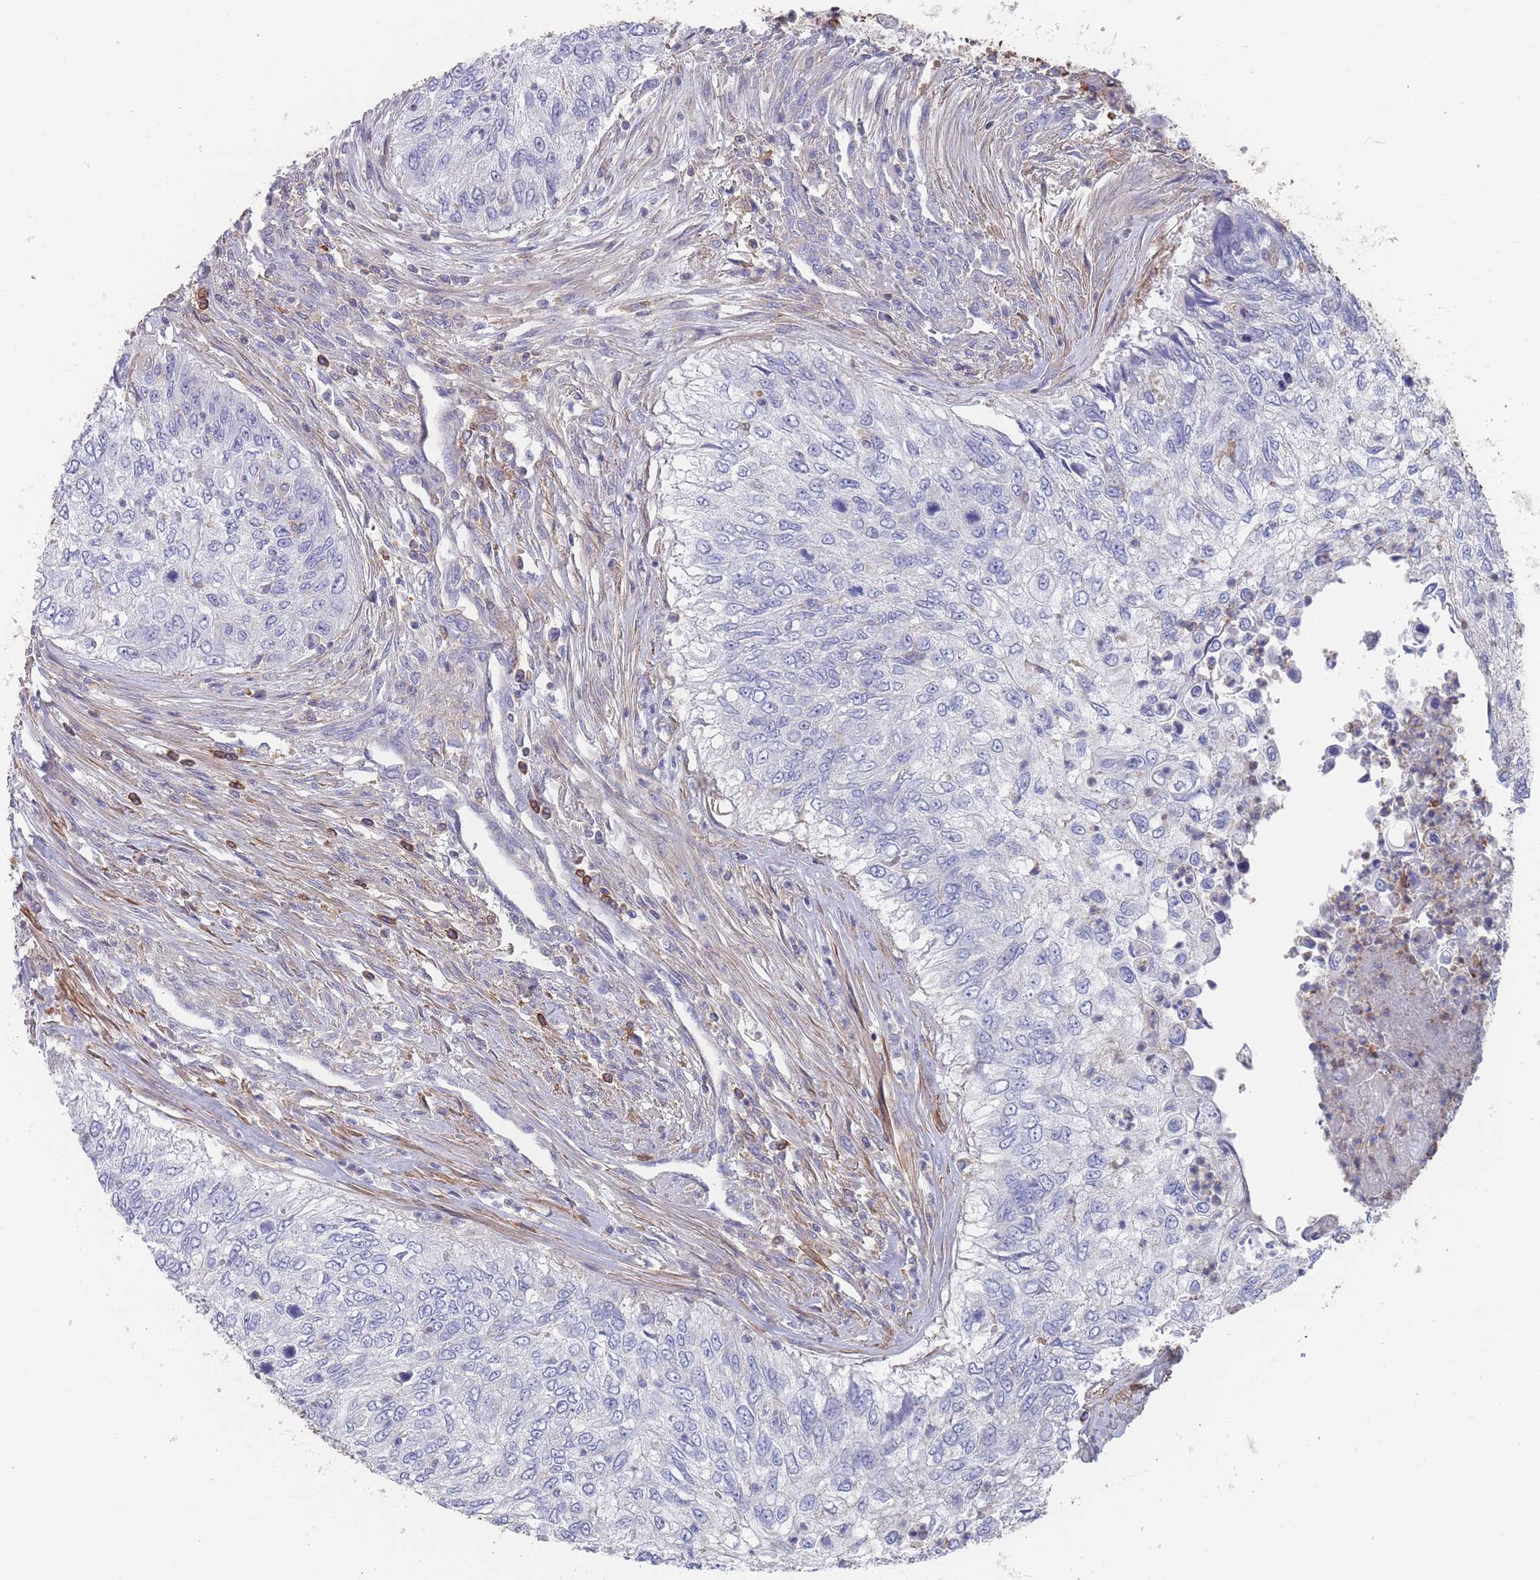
{"staining": {"intensity": "negative", "quantity": "none", "location": "none"}, "tissue": "urothelial cancer", "cell_type": "Tumor cells", "image_type": "cancer", "snomed": [{"axis": "morphology", "description": "Urothelial carcinoma, High grade"}, {"axis": "topography", "description": "Urinary bladder"}], "caption": "Urothelial carcinoma (high-grade) stained for a protein using IHC demonstrates no positivity tumor cells.", "gene": "SCCPDH", "patient": {"sex": "female", "age": 60}}